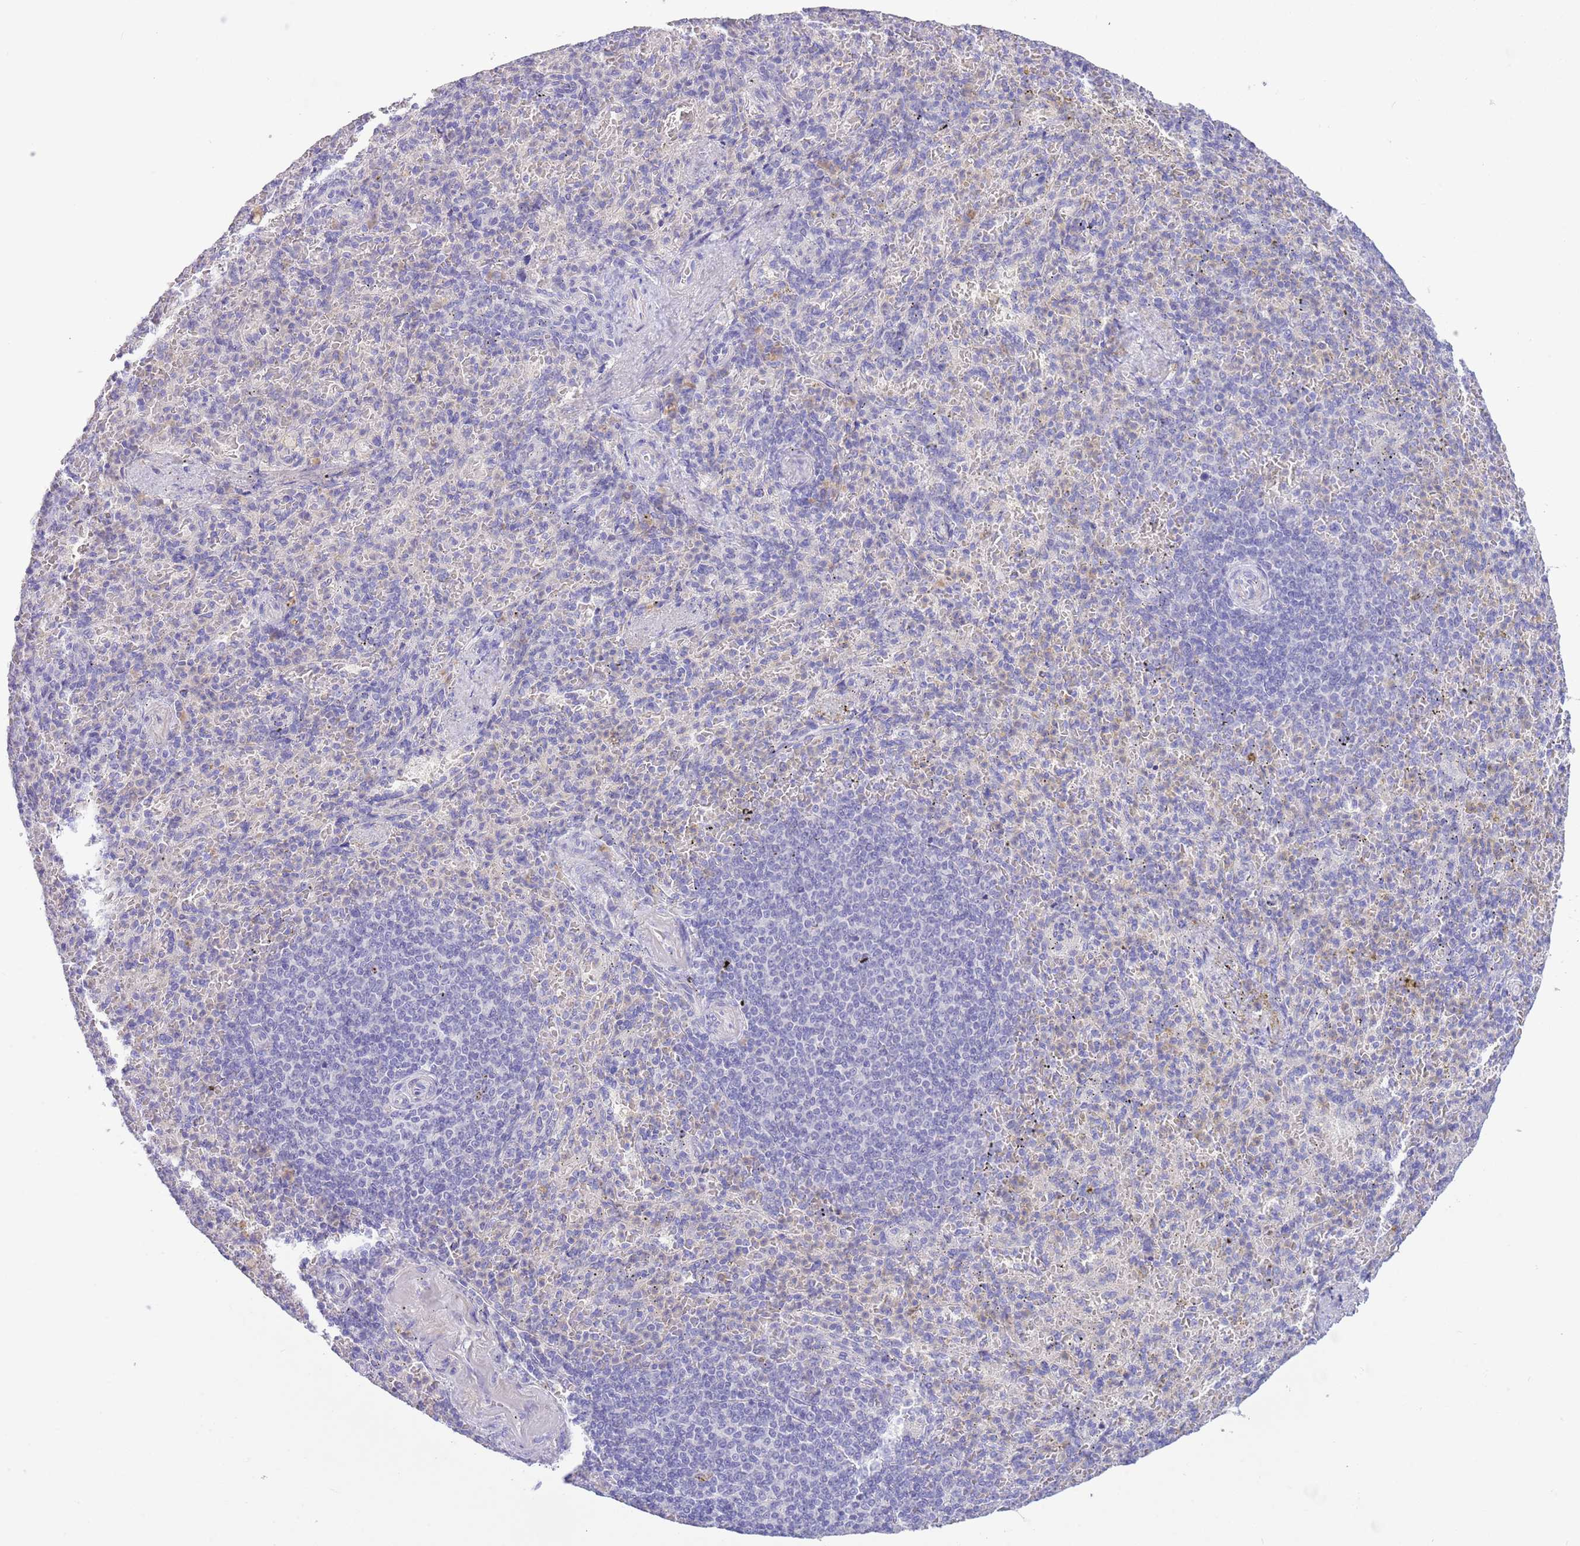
{"staining": {"intensity": "negative", "quantity": "none", "location": "none"}, "tissue": "spleen", "cell_type": "Cells in red pulp", "image_type": "normal", "snomed": [{"axis": "morphology", "description": "Normal tissue, NOS"}, {"axis": "topography", "description": "Spleen"}], "caption": "Immunohistochemistry photomicrograph of normal spleen: spleen stained with DAB reveals no significant protein positivity in cells in red pulp.", "gene": "IGFL4", "patient": {"sex": "female", "age": 74}}